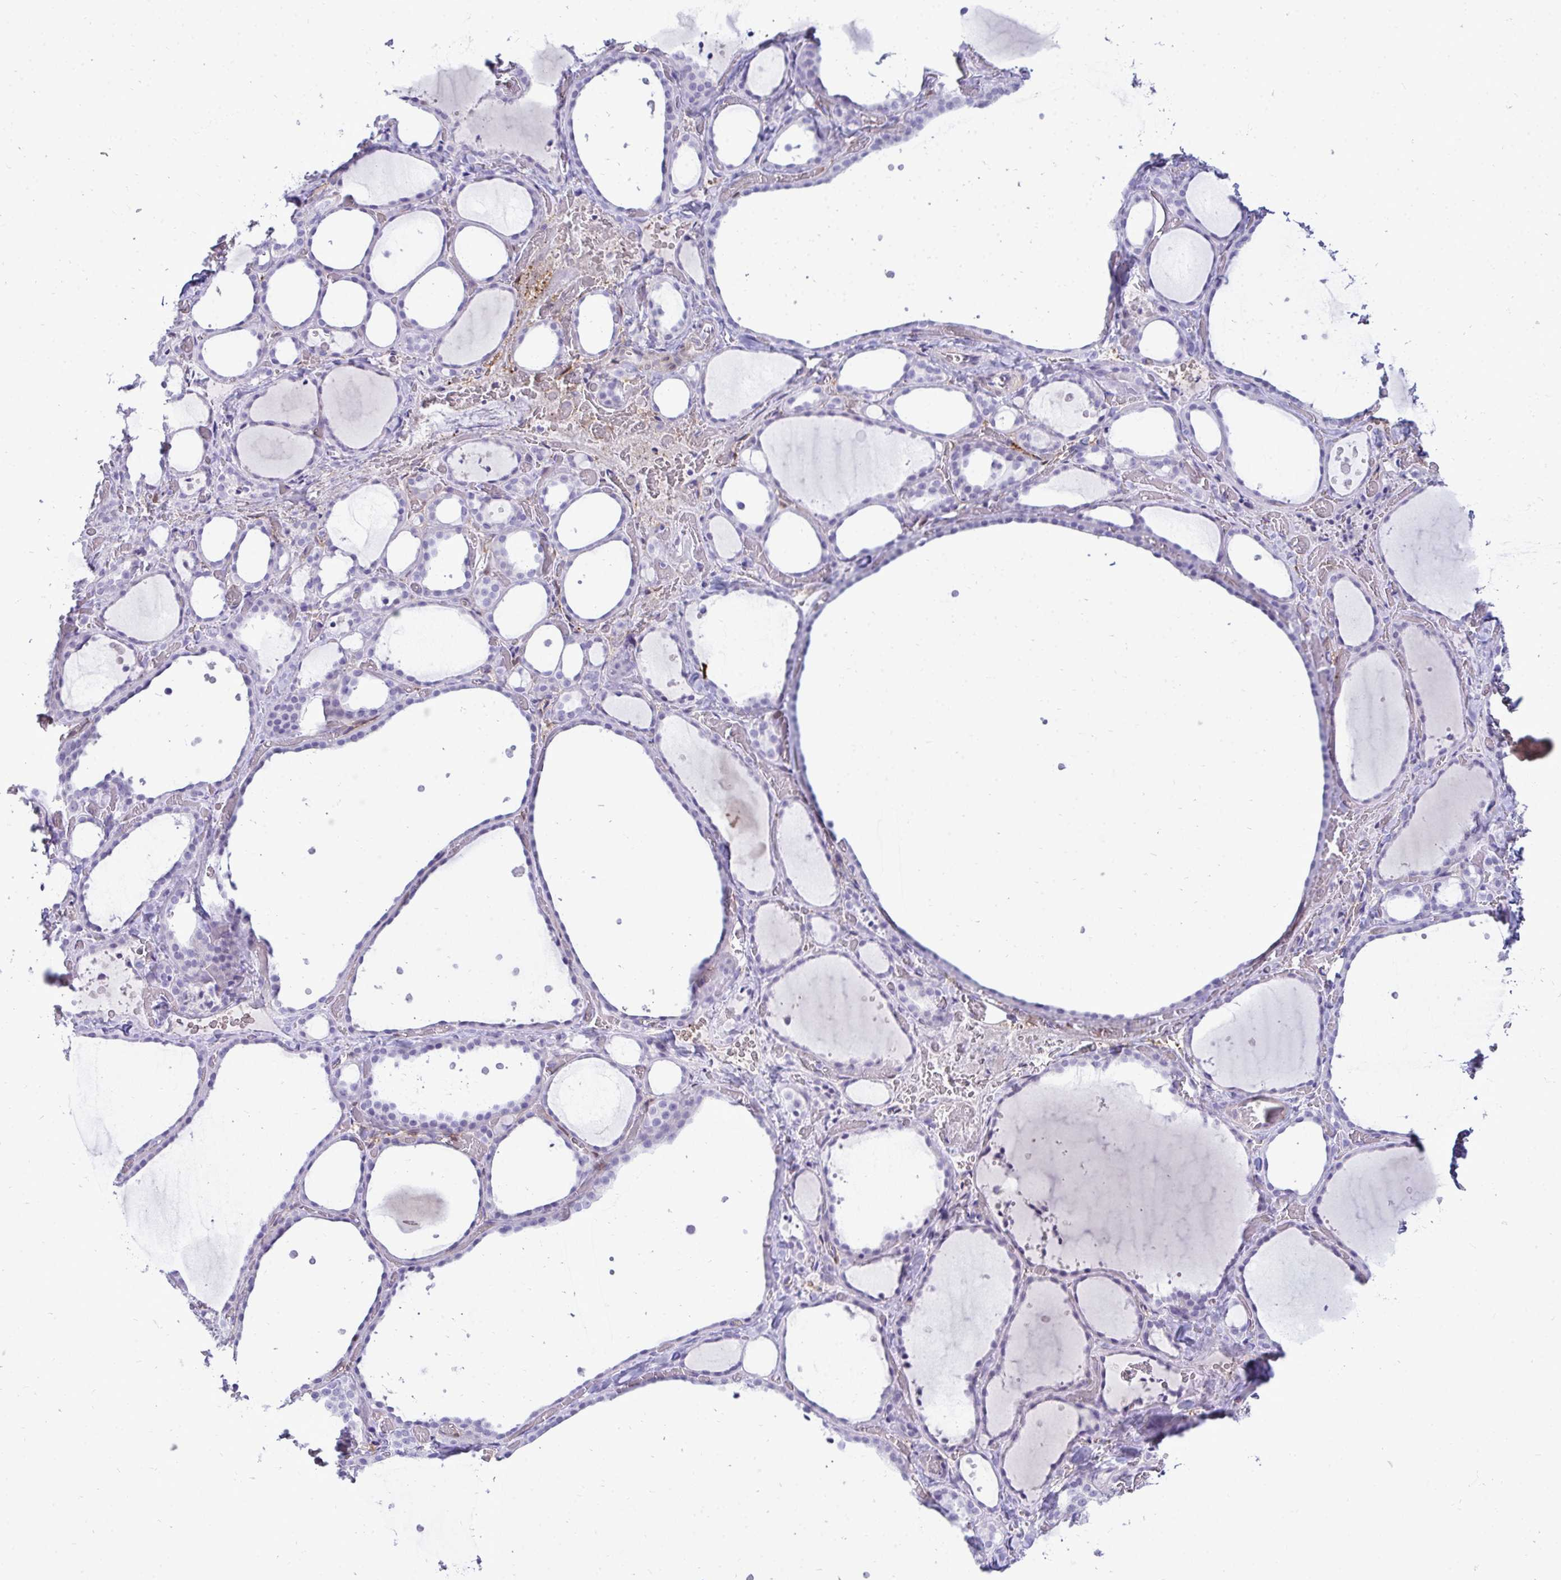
{"staining": {"intensity": "negative", "quantity": "none", "location": "none"}, "tissue": "thyroid gland", "cell_type": "Glandular cells", "image_type": "normal", "snomed": [{"axis": "morphology", "description": "Normal tissue, NOS"}, {"axis": "topography", "description": "Thyroid gland"}], "caption": "The IHC image has no significant staining in glandular cells of thyroid gland. (Stains: DAB (3,3'-diaminobenzidine) immunohistochemistry with hematoxylin counter stain, Microscopy: brightfield microscopy at high magnification).", "gene": "HSPB6", "patient": {"sex": "female", "age": 36}}